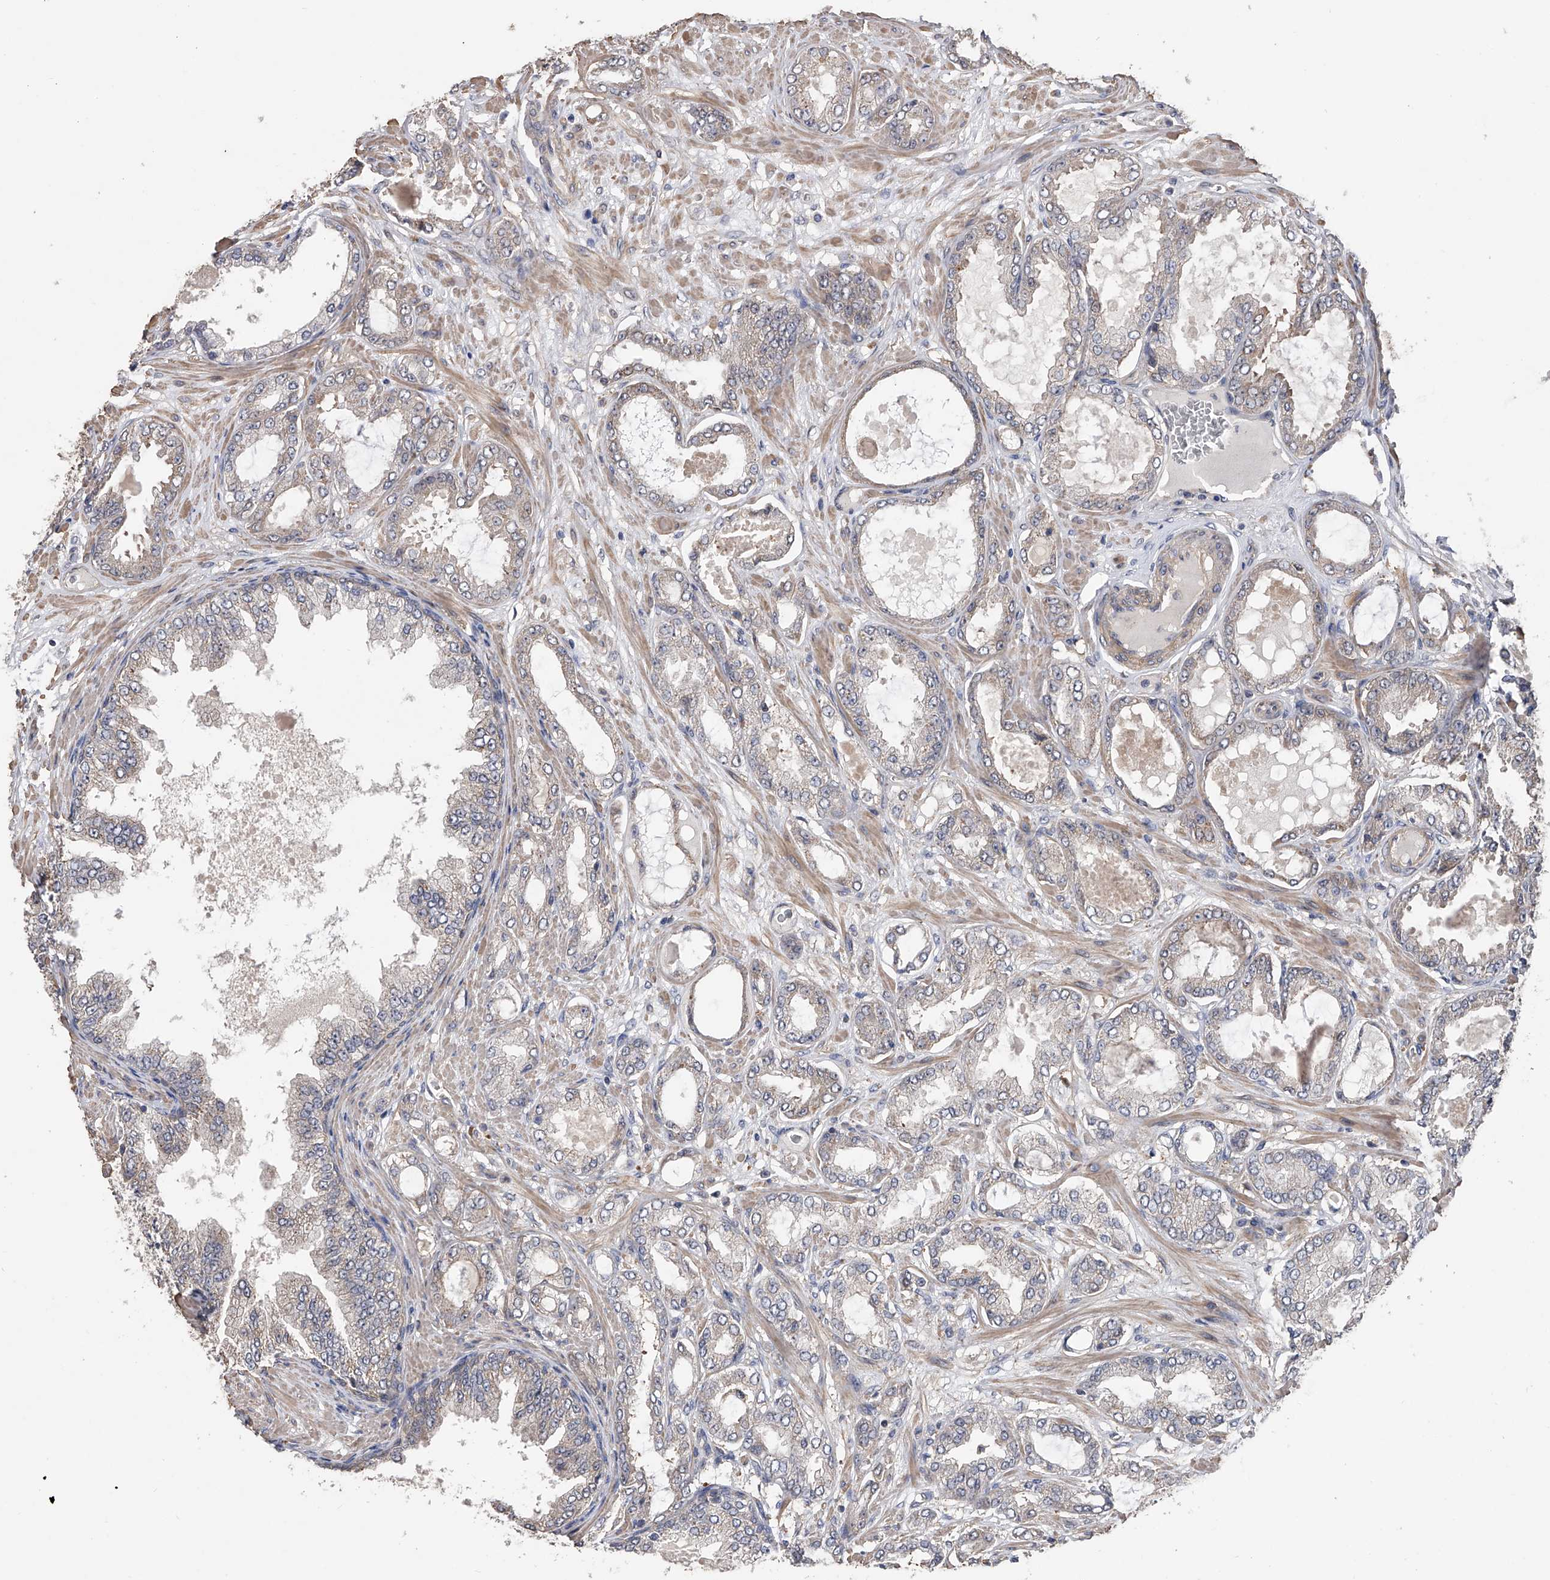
{"staining": {"intensity": "negative", "quantity": "none", "location": "none"}, "tissue": "prostate cancer", "cell_type": "Tumor cells", "image_type": "cancer", "snomed": [{"axis": "morphology", "description": "Adenocarcinoma, Low grade"}, {"axis": "topography", "description": "Prostate"}], "caption": "Photomicrograph shows no significant protein staining in tumor cells of prostate cancer.", "gene": "CFAP298", "patient": {"sex": "male", "age": 63}}